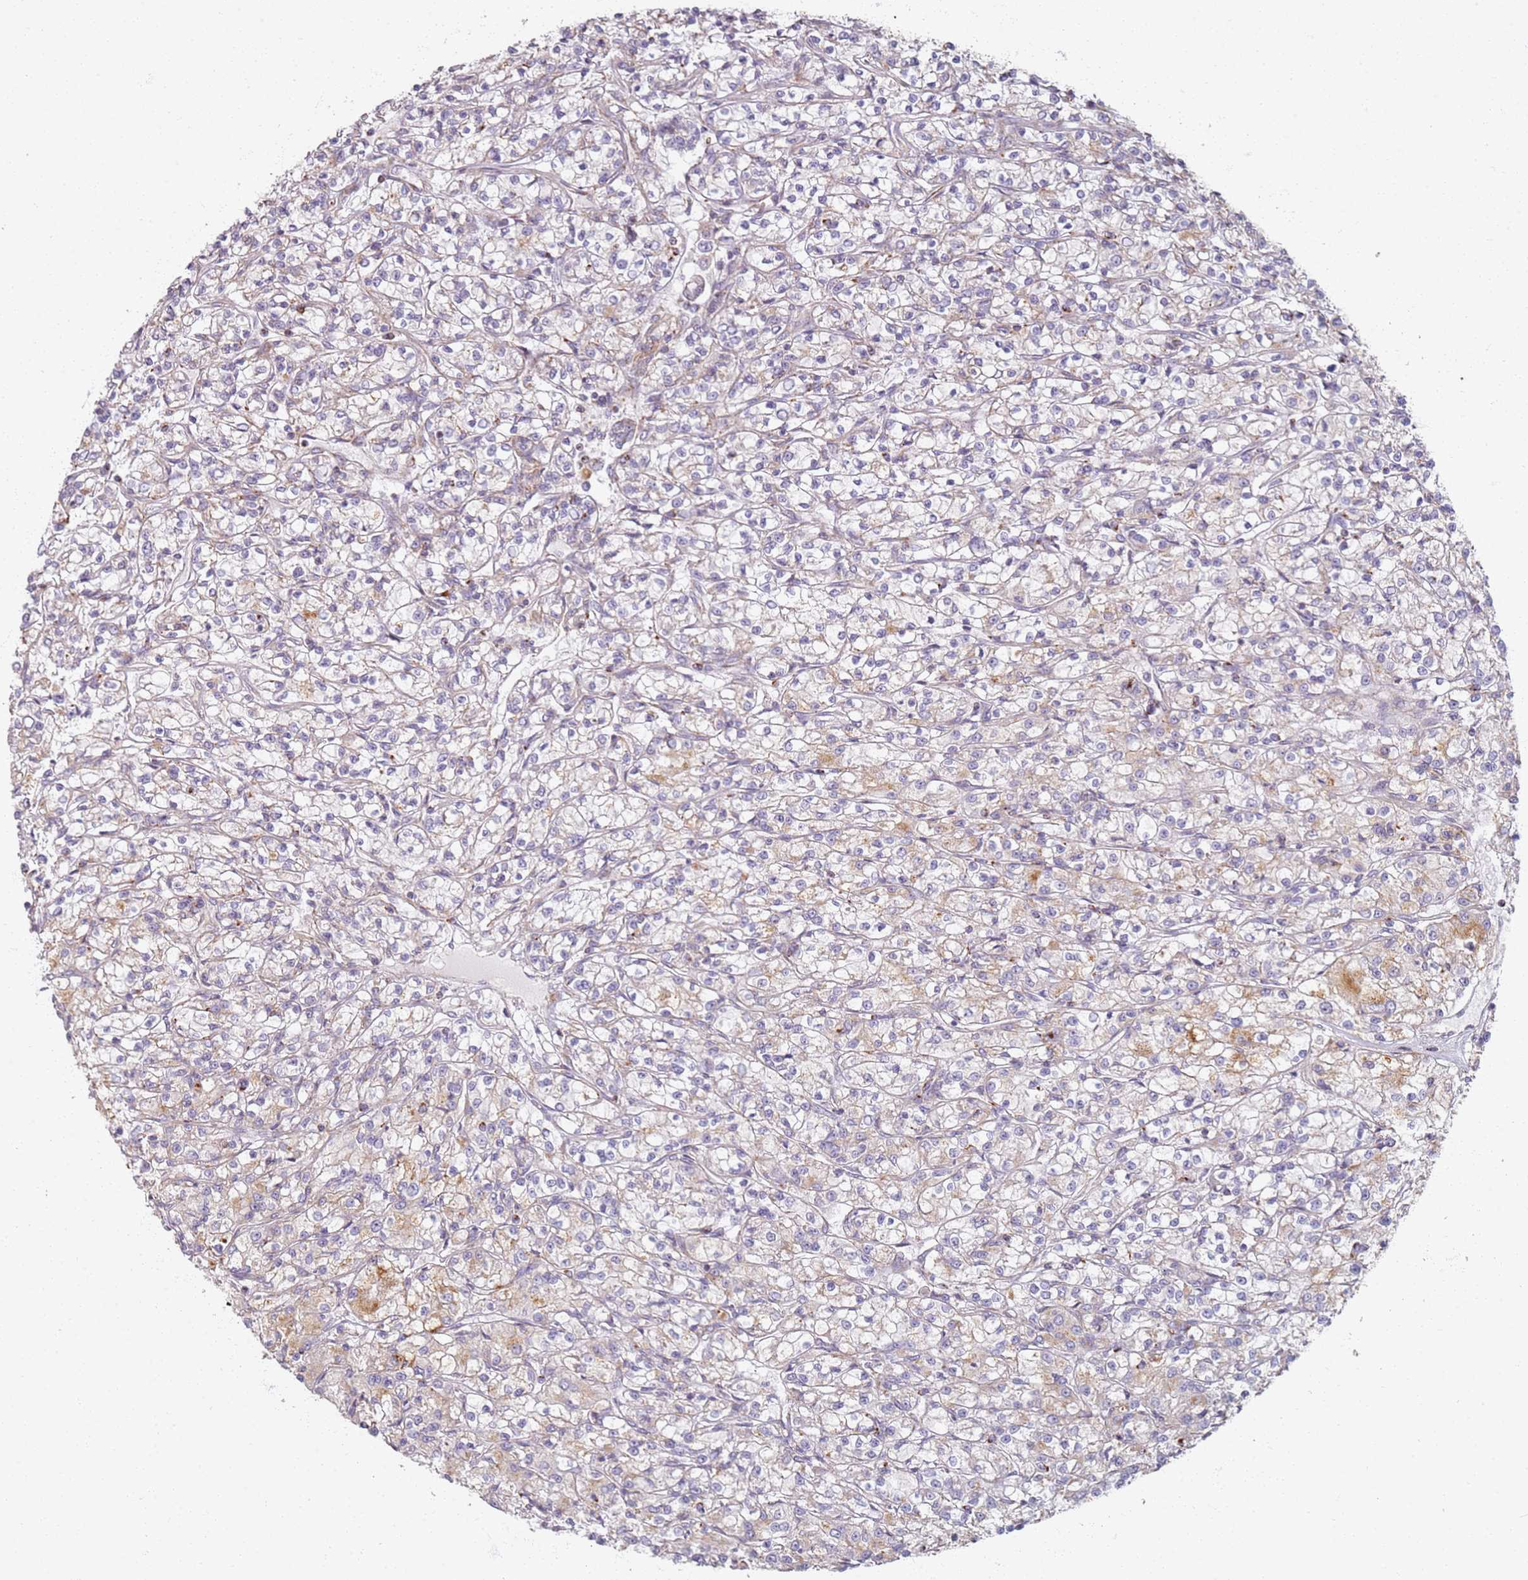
{"staining": {"intensity": "moderate", "quantity": "<25%", "location": "cytoplasmic/membranous"}, "tissue": "renal cancer", "cell_type": "Tumor cells", "image_type": "cancer", "snomed": [{"axis": "morphology", "description": "Adenocarcinoma, NOS"}, {"axis": "topography", "description": "Kidney"}], "caption": "Protein positivity by immunohistochemistry (IHC) reveals moderate cytoplasmic/membranous positivity in about <25% of tumor cells in adenocarcinoma (renal).", "gene": "PROKR2", "patient": {"sex": "female", "age": 59}}